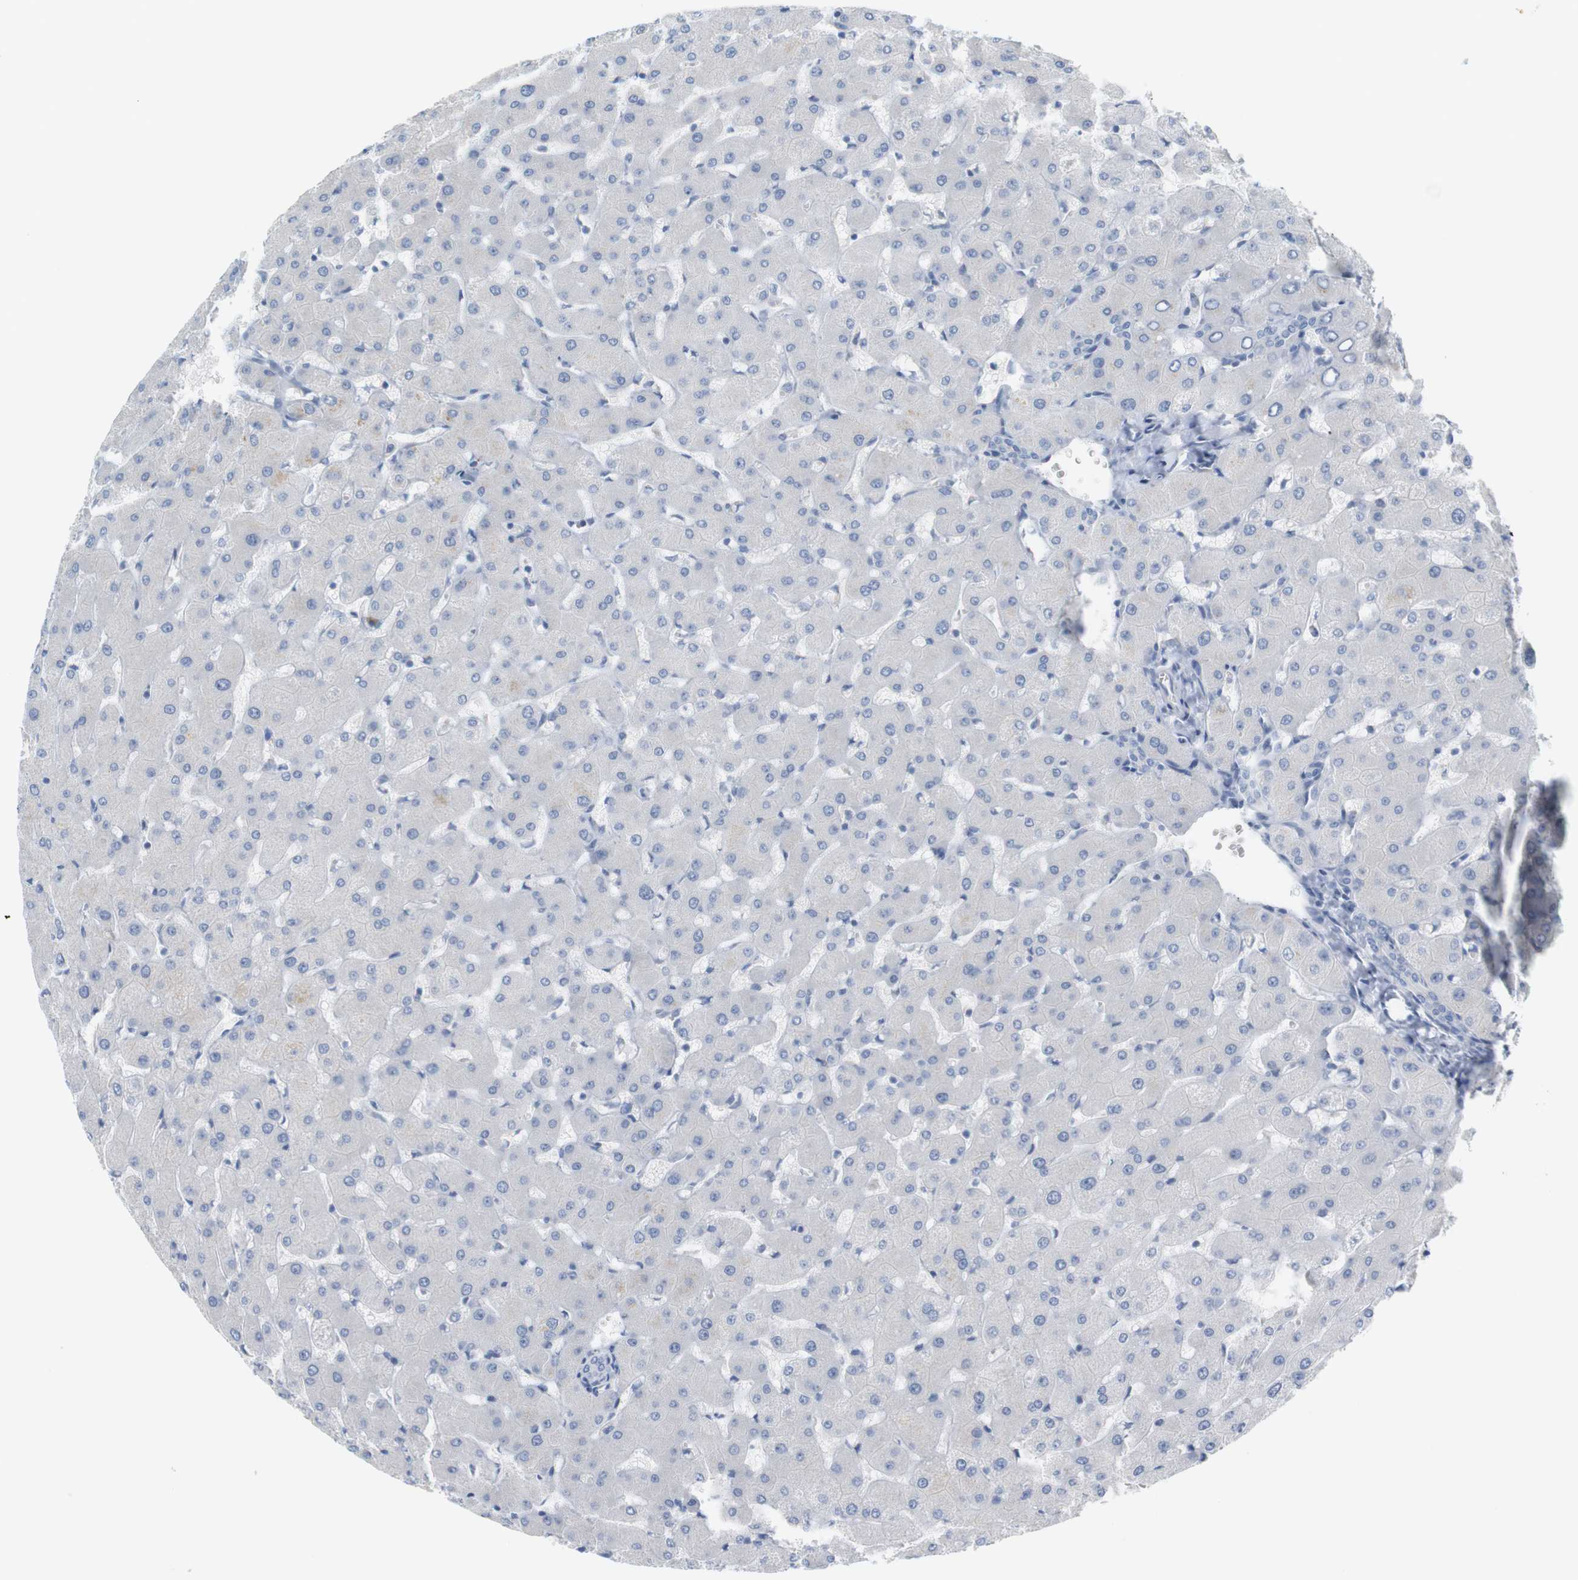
{"staining": {"intensity": "negative", "quantity": "none", "location": "none"}, "tissue": "liver", "cell_type": "Cholangiocytes", "image_type": "normal", "snomed": [{"axis": "morphology", "description": "Normal tissue, NOS"}, {"axis": "topography", "description": "Liver"}], "caption": "Immunohistochemical staining of unremarkable human liver reveals no significant expression in cholangiocytes. (Stains: DAB immunohistochemistry with hematoxylin counter stain, Microscopy: brightfield microscopy at high magnification).", "gene": "RGS9", "patient": {"sex": "female", "age": 63}}